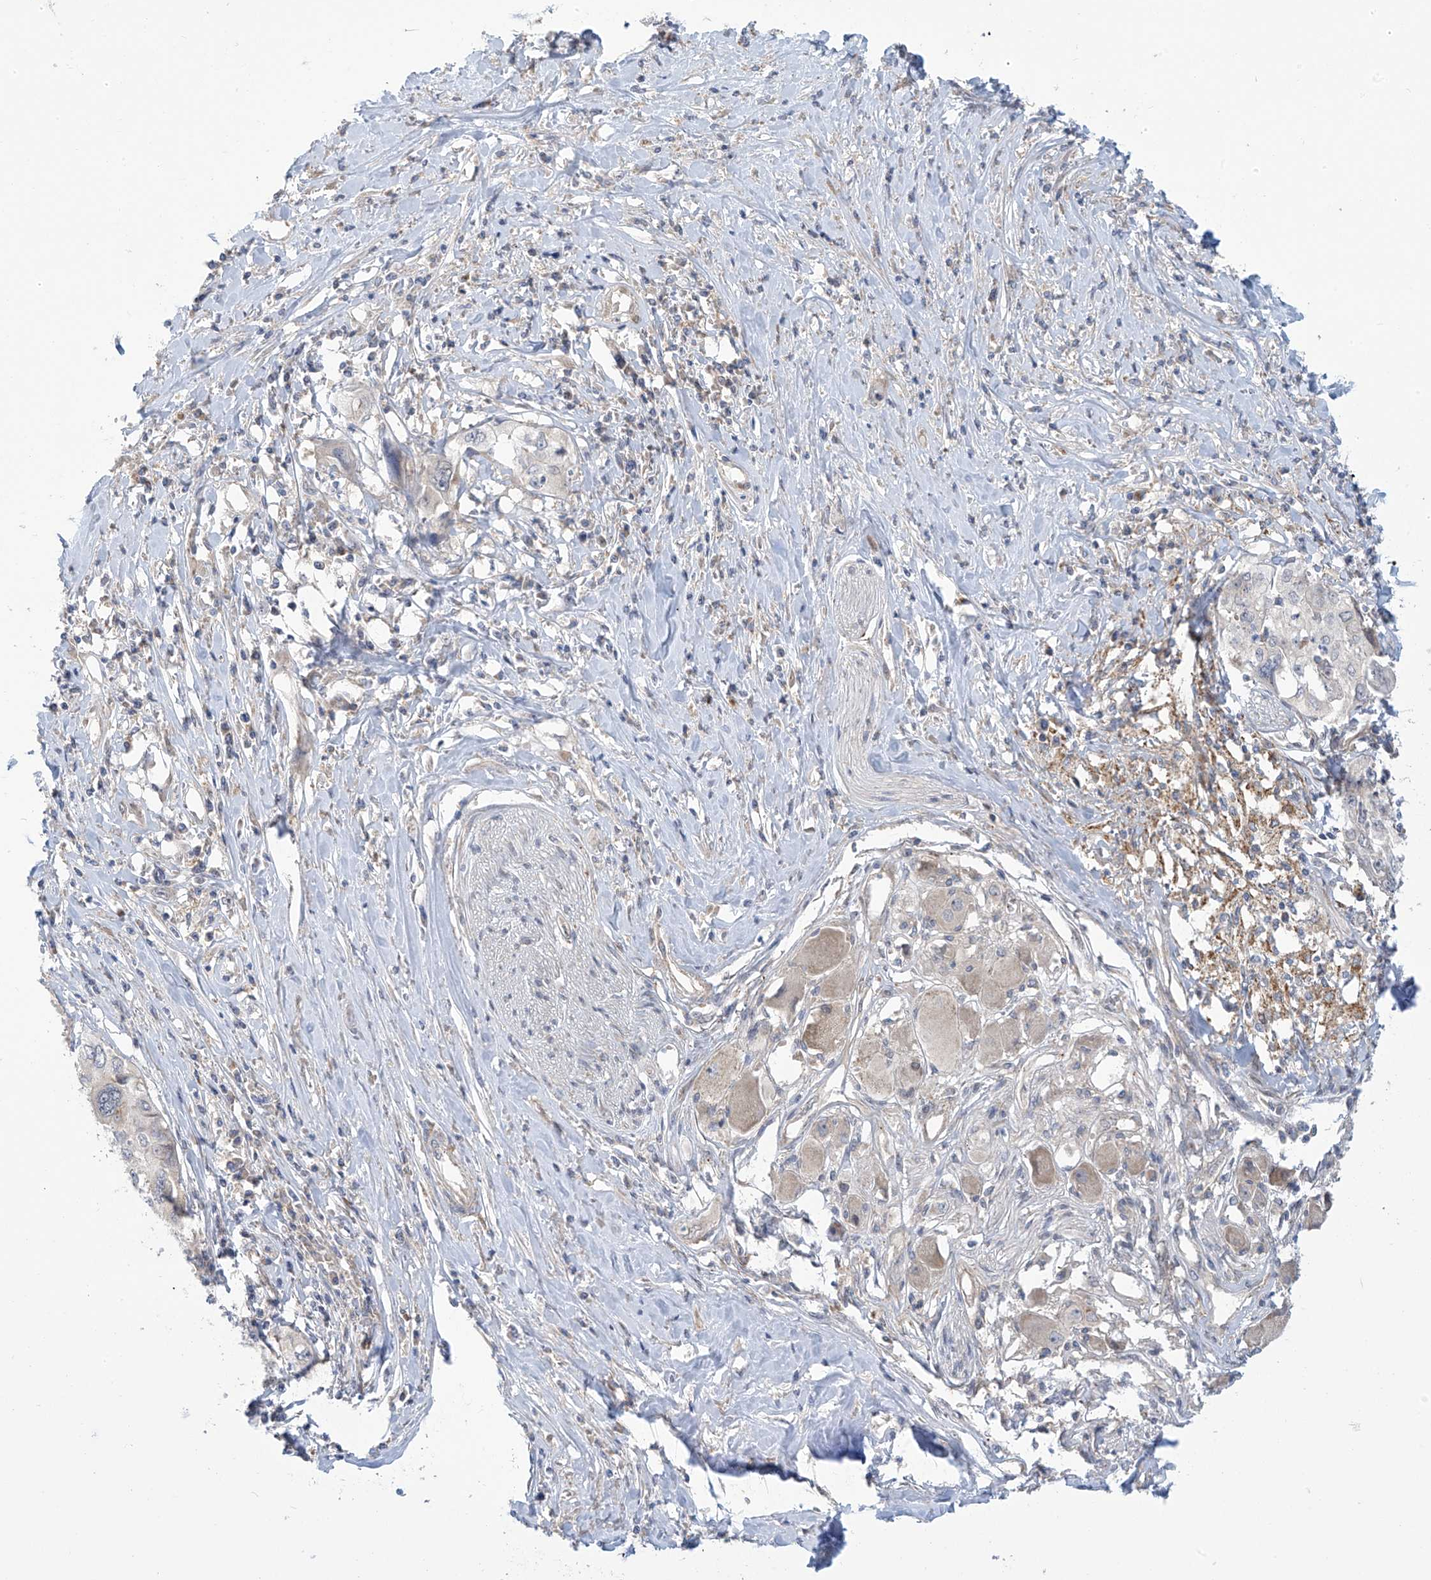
{"staining": {"intensity": "negative", "quantity": "none", "location": "none"}, "tissue": "cervical cancer", "cell_type": "Tumor cells", "image_type": "cancer", "snomed": [{"axis": "morphology", "description": "Squamous cell carcinoma, NOS"}, {"axis": "topography", "description": "Cervix"}], "caption": "DAB immunohistochemical staining of human cervical cancer (squamous cell carcinoma) reveals no significant staining in tumor cells.", "gene": "ADAT2", "patient": {"sex": "female", "age": 31}}